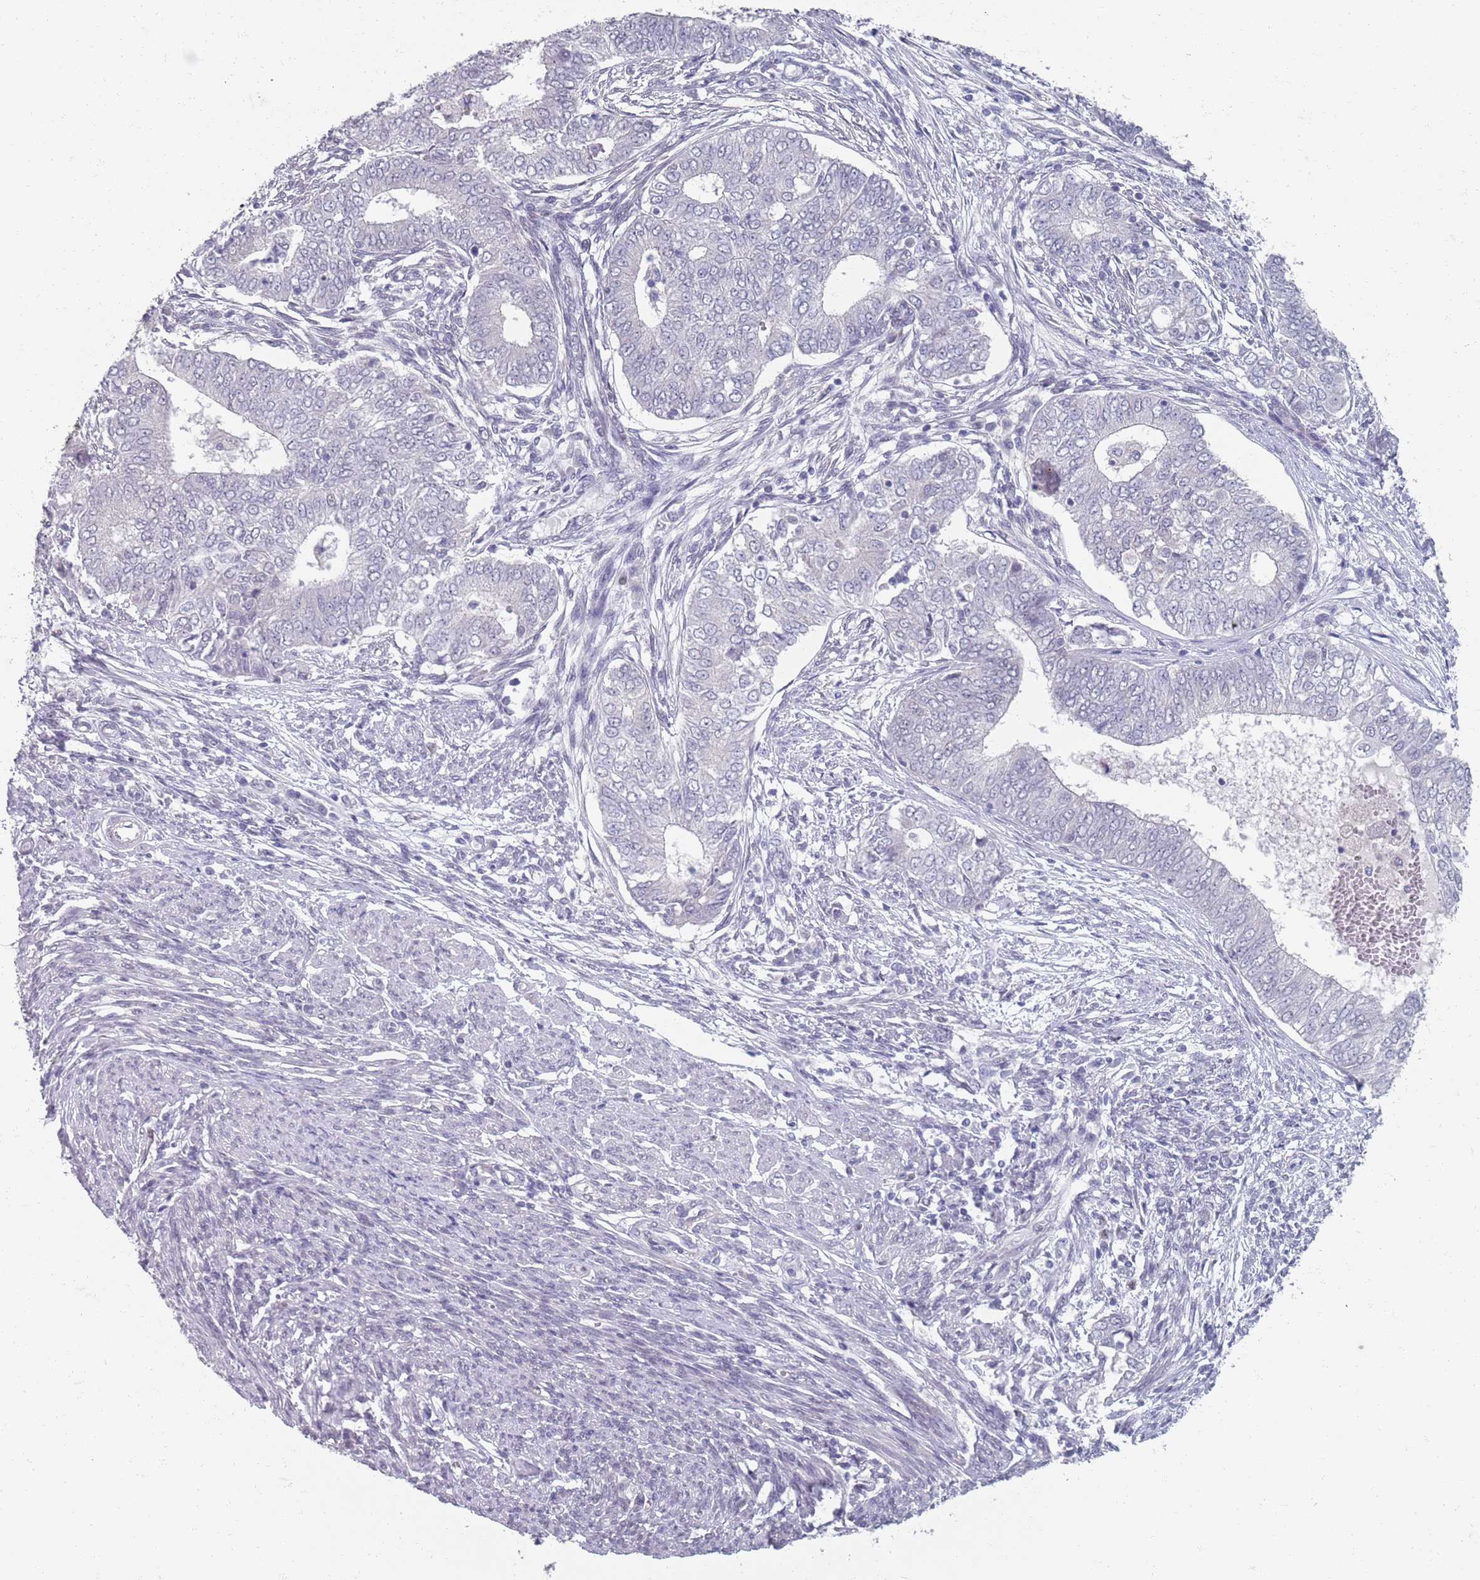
{"staining": {"intensity": "negative", "quantity": "none", "location": "none"}, "tissue": "endometrial cancer", "cell_type": "Tumor cells", "image_type": "cancer", "snomed": [{"axis": "morphology", "description": "Adenocarcinoma, NOS"}, {"axis": "topography", "description": "Endometrium"}], "caption": "The histopathology image shows no staining of tumor cells in adenocarcinoma (endometrial).", "gene": "SAMD1", "patient": {"sex": "female", "age": 62}}